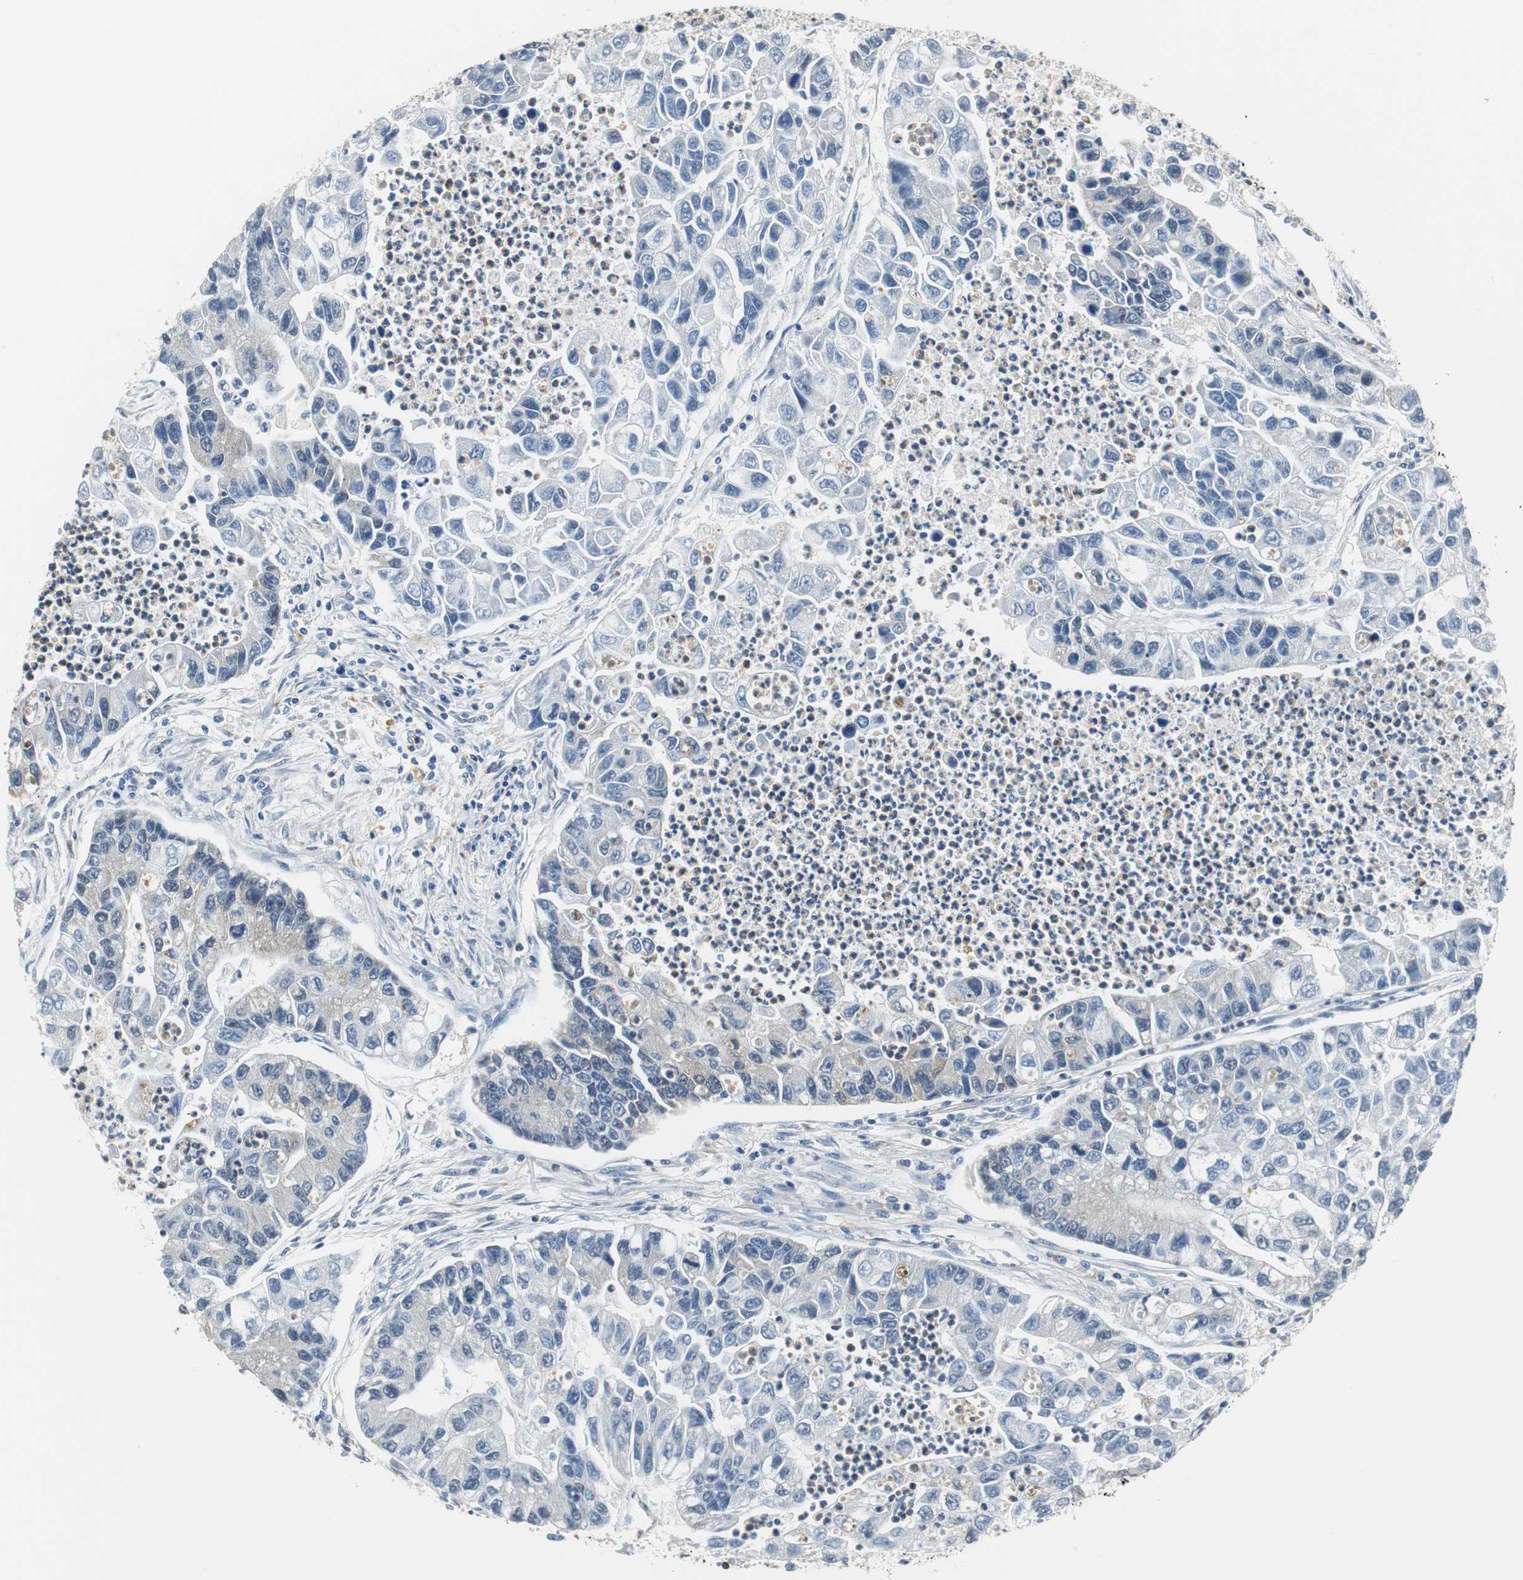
{"staining": {"intensity": "negative", "quantity": "none", "location": "none"}, "tissue": "lung cancer", "cell_type": "Tumor cells", "image_type": "cancer", "snomed": [{"axis": "morphology", "description": "Adenocarcinoma, NOS"}, {"axis": "topography", "description": "Lung"}], "caption": "Tumor cells are negative for brown protein staining in adenocarcinoma (lung).", "gene": "CNOT3", "patient": {"sex": "female", "age": 51}}